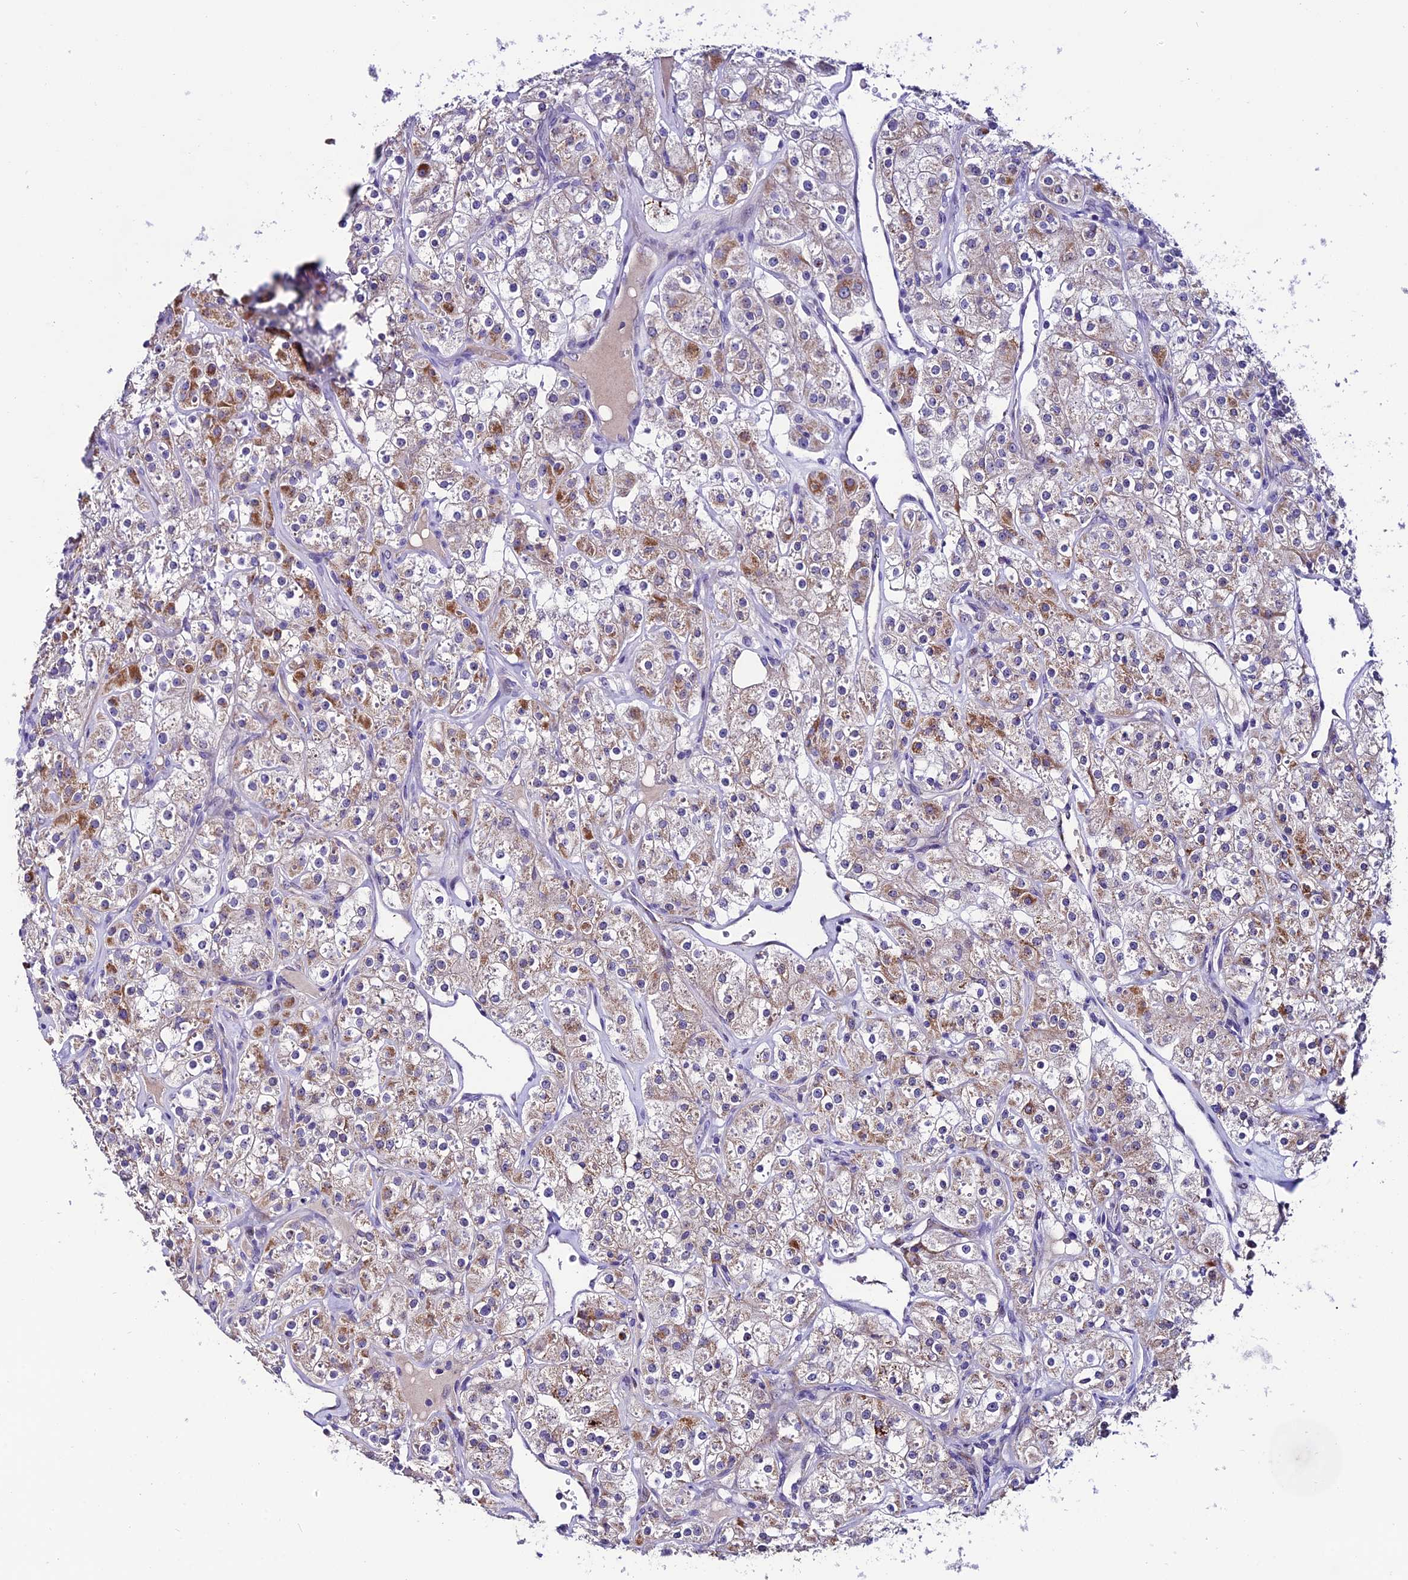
{"staining": {"intensity": "moderate", "quantity": "<25%", "location": "cytoplasmic/membranous"}, "tissue": "renal cancer", "cell_type": "Tumor cells", "image_type": "cancer", "snomed": [{"axis": "morphology", "description": "Adenocarcinoma, NOS"}, {"axis": "topography", "description": "Kidney"}], "caption": "A brown stain labels moderate cytoplasmic/membranous staining of a protein in renal adenocarcinoma tumor cells.", "gene": "SLC10A1", "patient": {"sex": "male", "age": 77}}